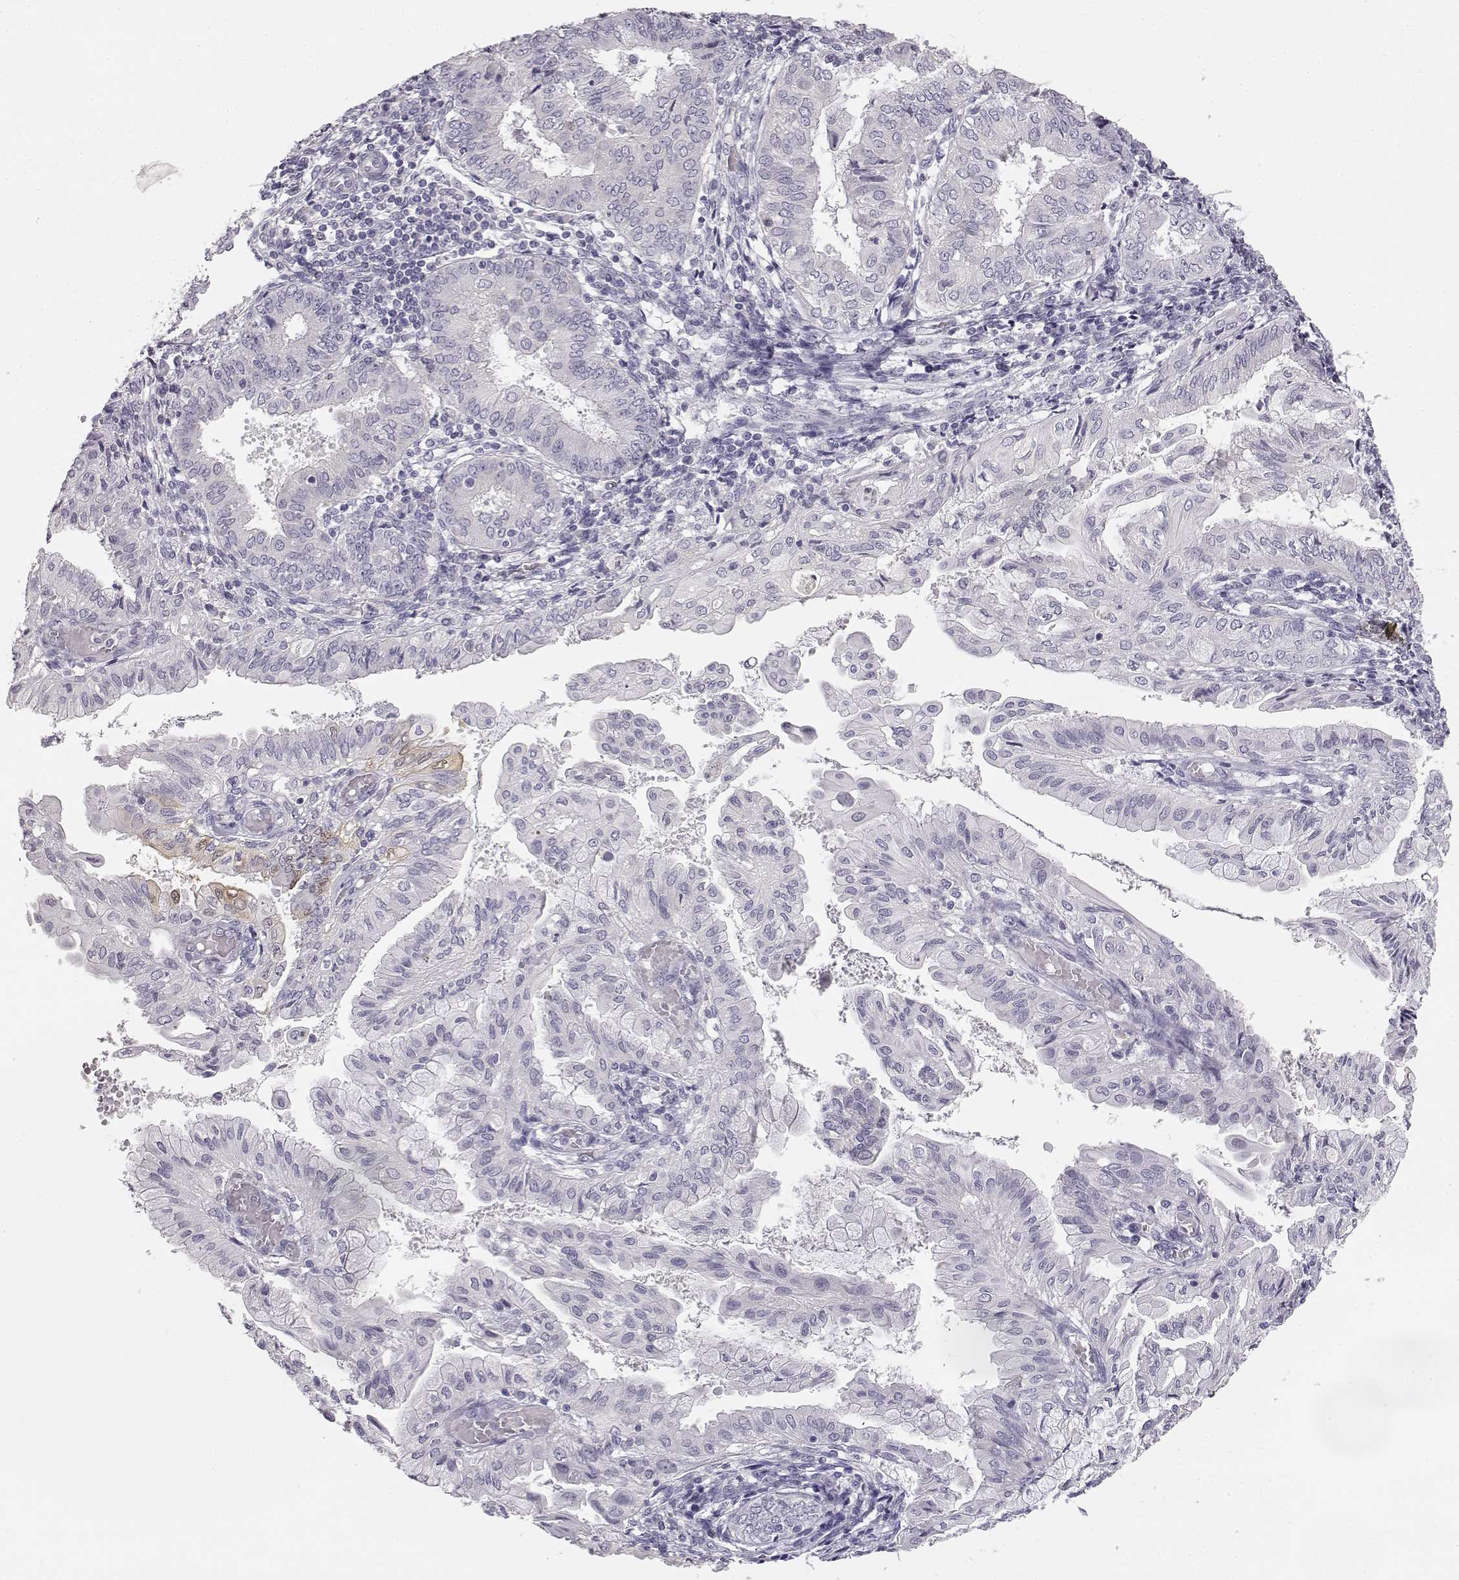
{"staining": {"intensity": "negative", "quantity": "none", "location": "none"}, "tissue": "endometrial cancer", "cell_type": "Tumor cells", "image_type": "cancer", "snomed": [{"axis": "morphology", "description": "Adenocarcinoma, NOS"}, {"axis": "topography", "description": "Endometrium"}], "caption": "Tumor cells are negative for protein expression in human endometrial cancer (adenocarcinoma). (DAB IHC, high magnification).", "gene": "MYCBPAP", "patient": {"sex": "female", "age": 68}}